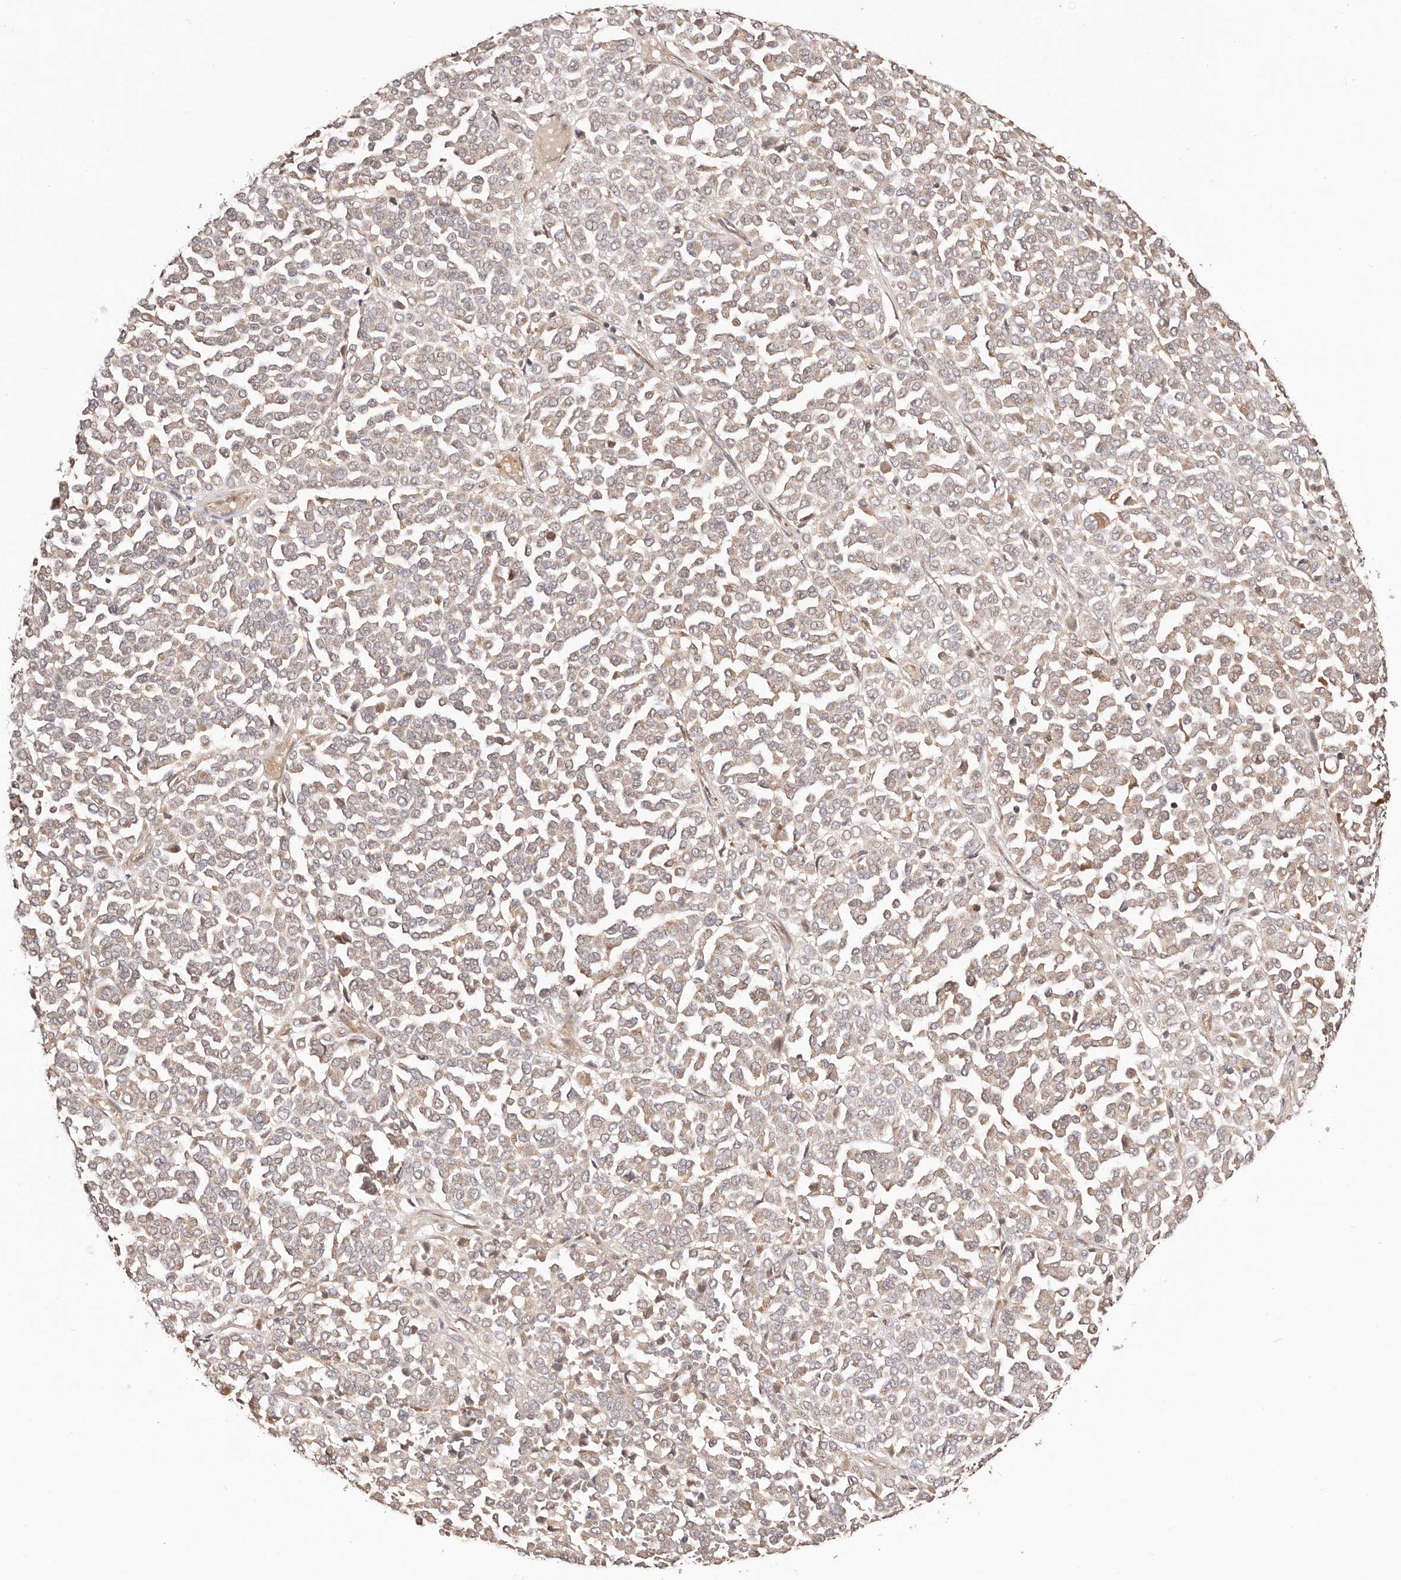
{"staining": {"intensity": "weak", "quantity": ">75%", "location": "cytoplasmic/membranous"}, "tissue": "melanoma", "cell_type": "Tumor cells", "image_type": "cancer", "snomed": [{"axis": "morphology", "description": "Malignant melanoma, Metastatic site"}, {"axis": "topography", "description": "Pancreas"}], "caption": "DAB (3,3'-diaminobenzidine) immunohistochemical staining of melanoma demonstrates weak cytoplasmic/membranous protein positivity in approximately >75% of tumor cells.", "gene": "MAPK1", "patient": {"sex": "female", "age": 30}}